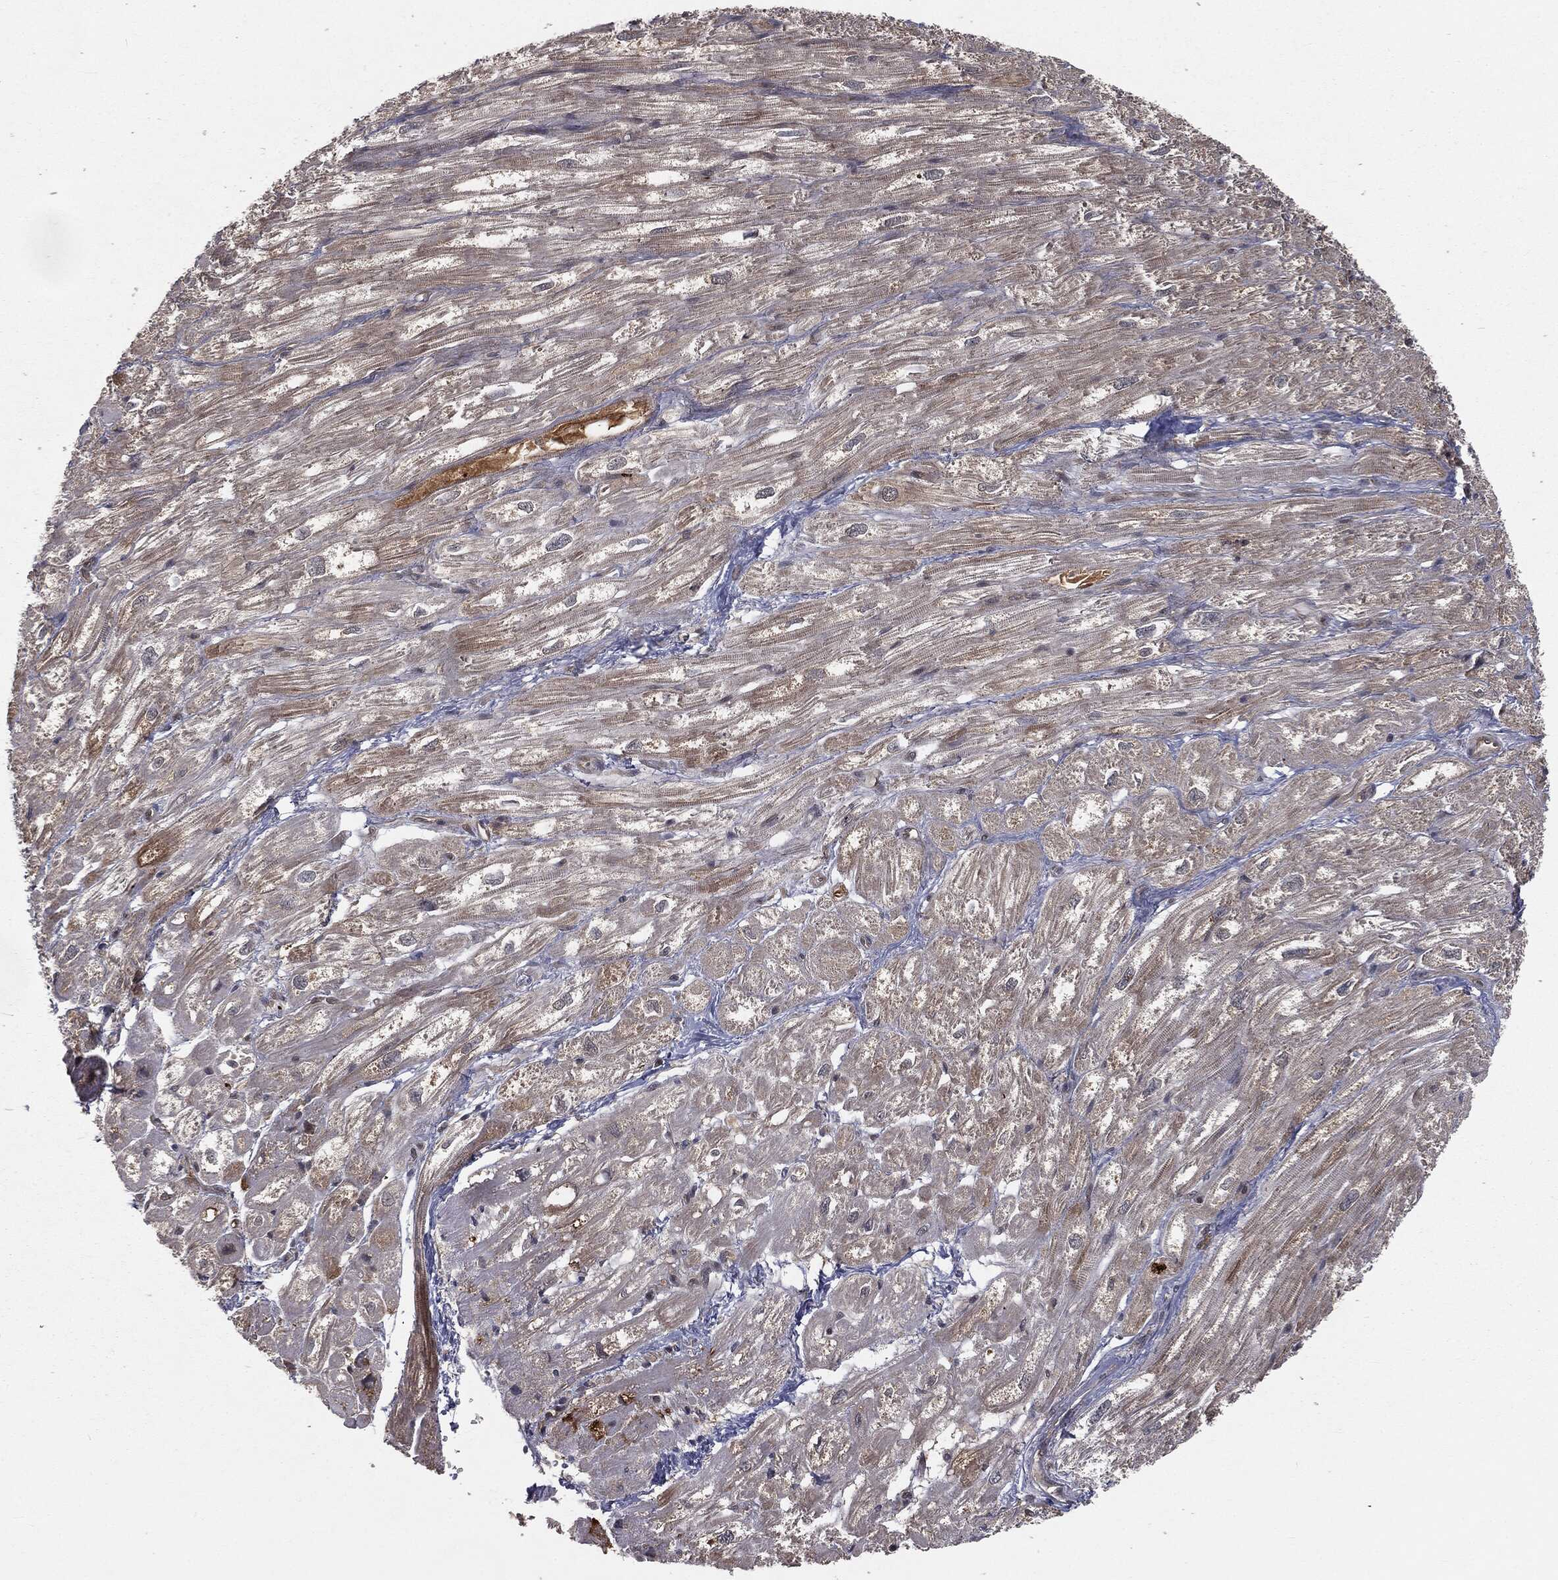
{"staining": {"intensity": "weak", "quantity": "25%-75%", "location": "cytoplasmic/membranous"}, "tissue": "heart muscle", "cell_type": "Cardiomyocytes", "image_type": "normal", "snomed": [{"axis": "morphology", "description": "Normal tissue, NOS"}, {"axis": "topography", "description": "Heart"}], "caption": "Protein positivity by immunohistochemistry (IHC) displays weak cytoplasmic/membranous staining in about 25%-75% of cardiomyocytes in unremarkable heart muscle.", "gene": "FBXO7", "patient": {"sex": "male", "age": 62}}